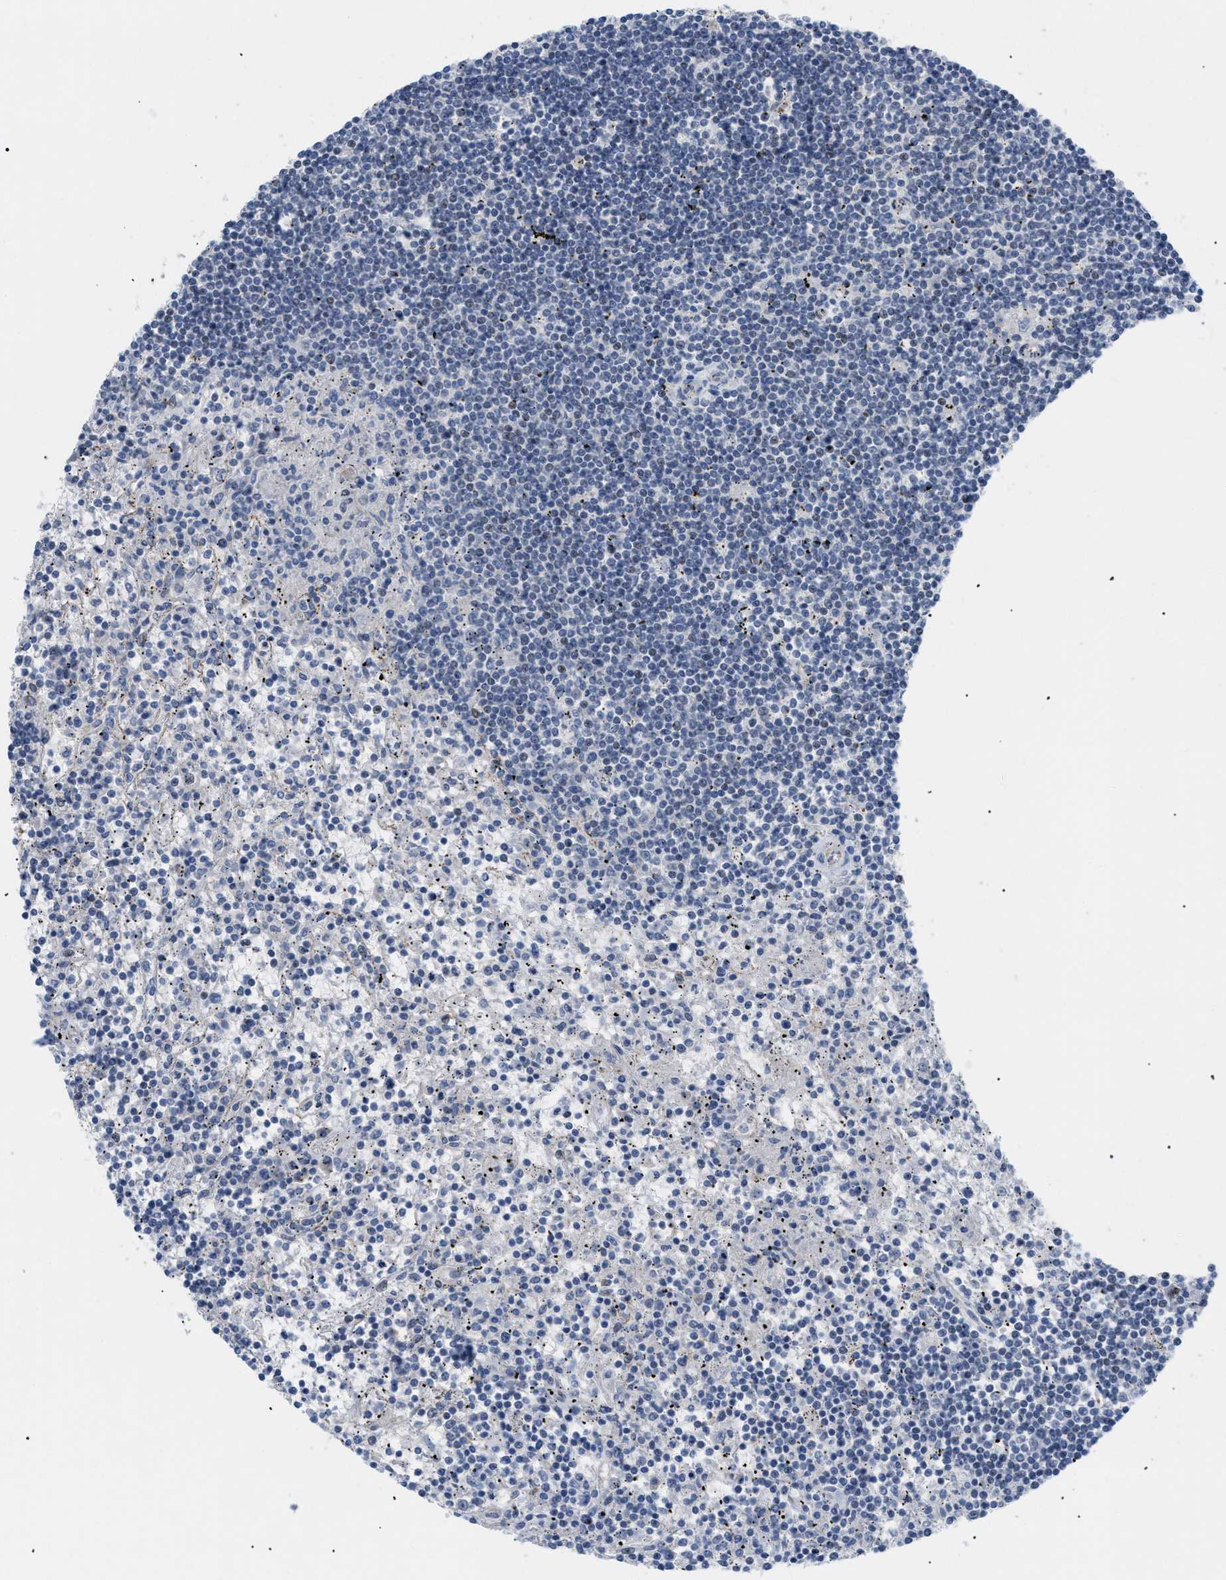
{"staining": {"intensity": "negative", "quantity": "none", "location": "none"}, "tissue": "lymphoma", "cell_type": "Tumor cells", "image_type": "cancer", "snomed": [{"axis": "morphology", "description": "Malignant lymphoma, non-Hodgkin's type, Low grade"}, {"axis": "topography", "description": "Spleen"}], "caption": "Malignant lymphoma, non-Hodgkin's type (low-grade) was stained to show a protein in brown. There is no significant expression in tumor cells.", "gene": "MED1", "patient": {"sex": "male", "age": 76}}